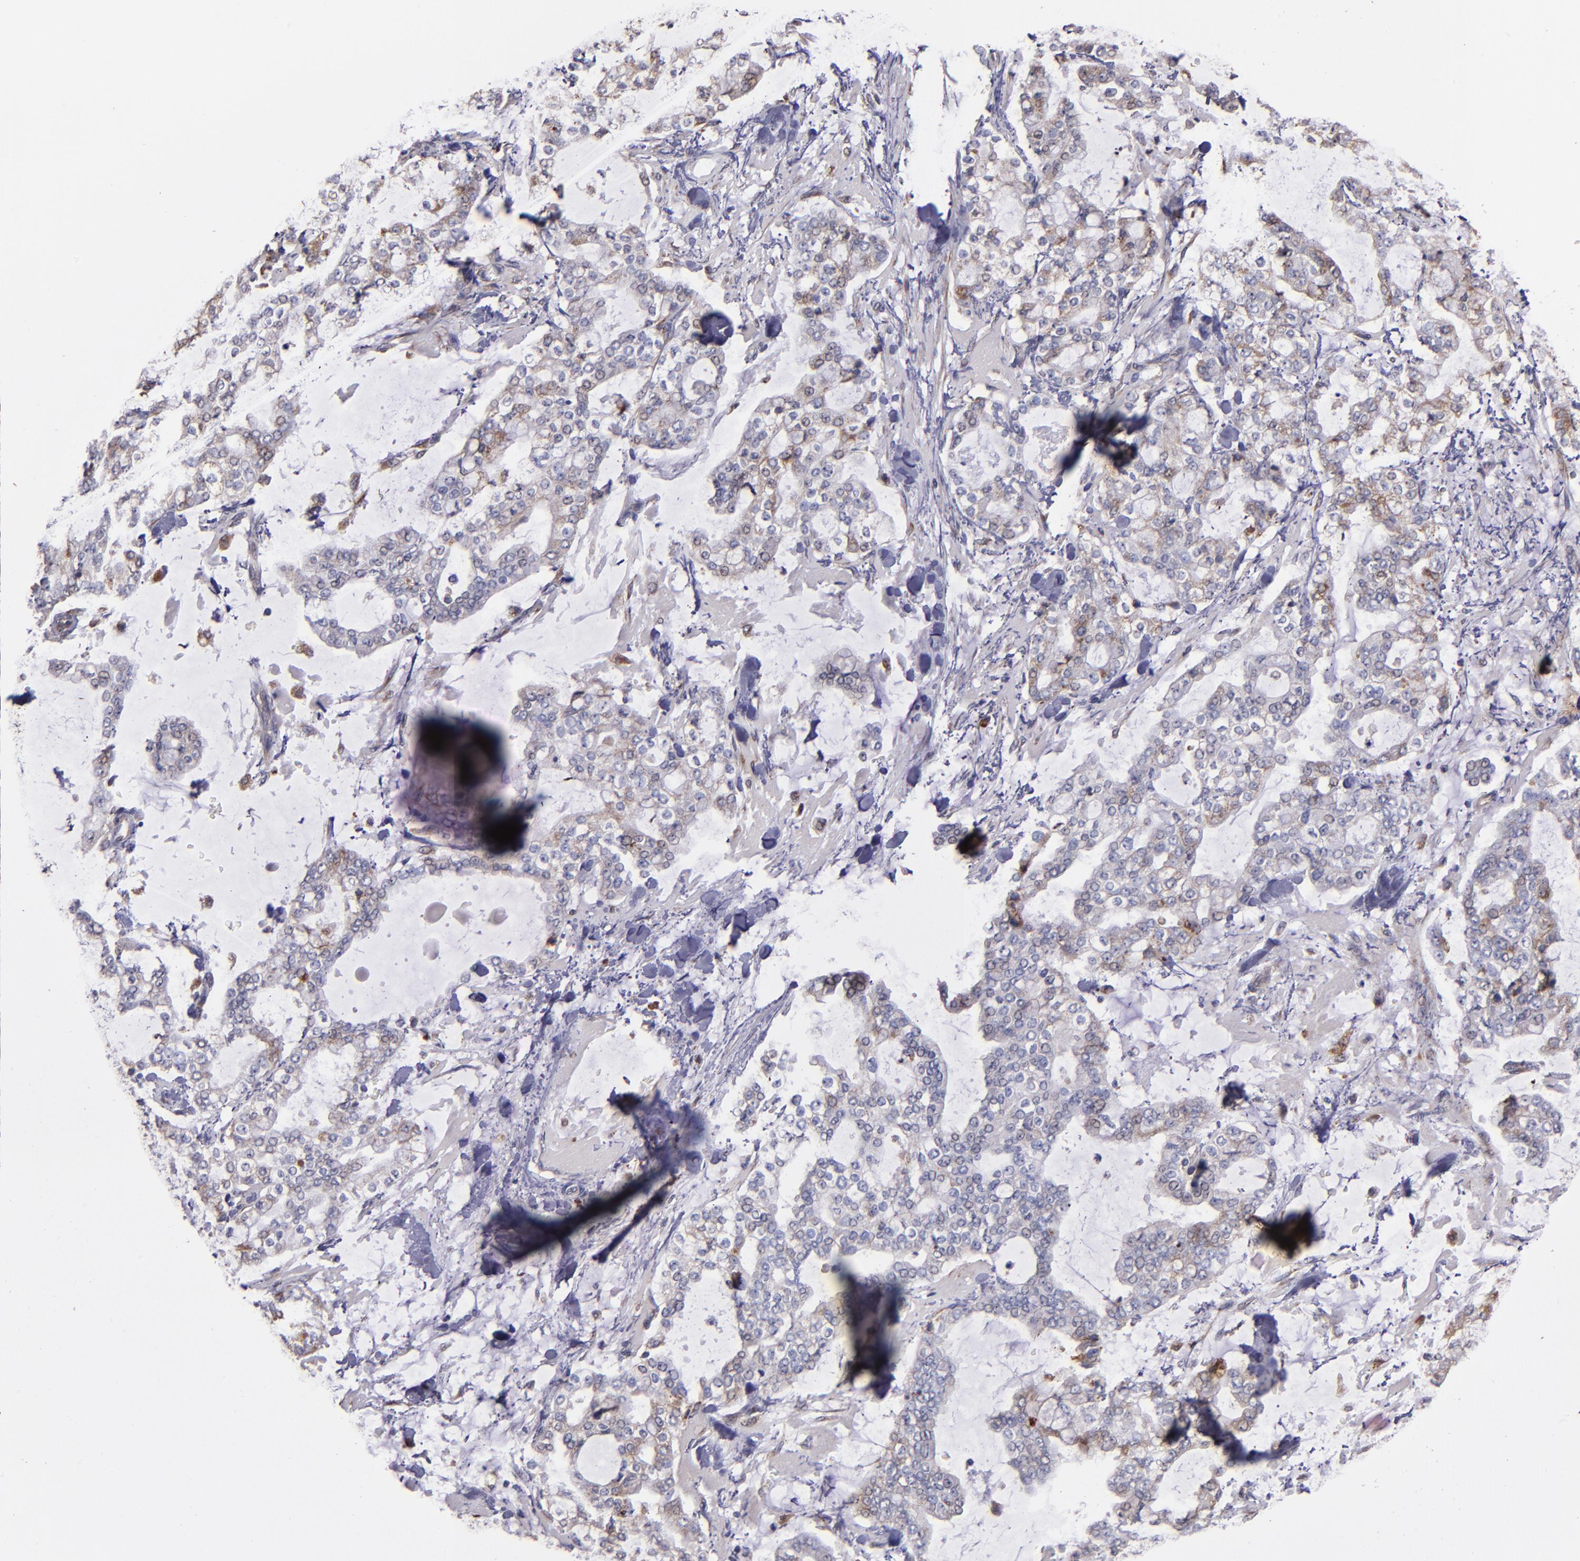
{"staining": {"intensity": "weak", "quantity": ">75%", "location": "cytoplasmic/membranous"}, "tissue": "stomach cancer", "cell_type": "Tumor cells", "image_type": "cancer", "snomed": [{"axis": "morphology", "description": "Normal tissue, NOS"}, {"axis": "morphology", "description": "Adenocarcinoma, NOS"}, {"axis": "topography", "description": "Stomach, upper"}, {"axis": "topography", "description": "Stomach"}], "caption": "This photomicrograph displays stomach cancer (adenocarcinoma) stained with immunohistochemistry (IHC) to label a protein in brown. The cytoplasmic/membranous of tumor cells show weak positivity for the protein. Nuclei are counter-stained blue.", "gene": "IFIH1", "patient": {"sex": "male", "age": 76}}